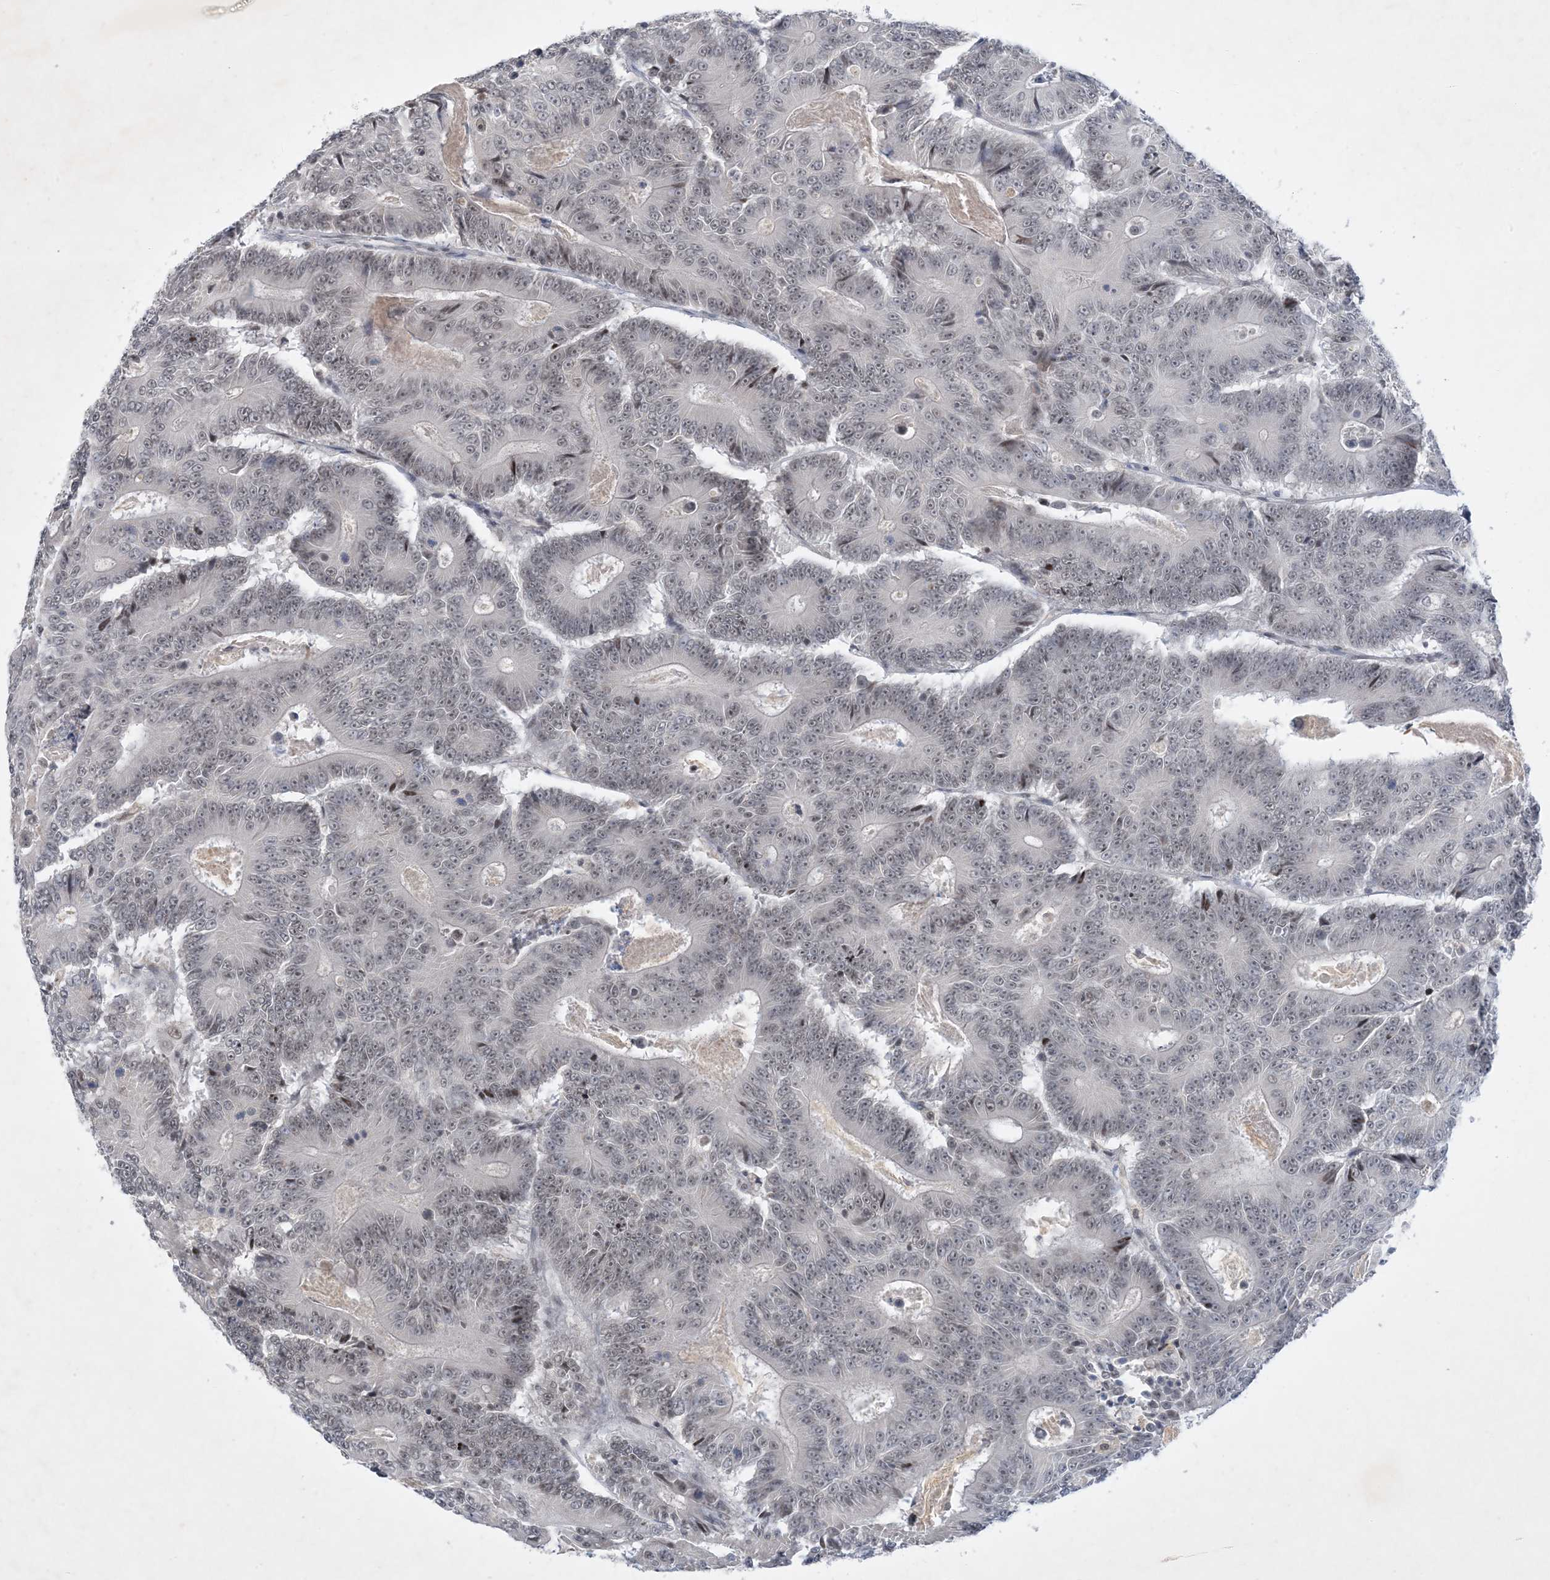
{"staining": {"intensity": "weak", "quantity": ">75%", "location": "nuclear"}, "tissue": "colorectal cancer", "cell_type": "Tumor cells", "image_type": "cancer", "snomed": [{"axis": "morphology", "description": "Adenocarcinoma, NOS"}, {"axis": "topography", "description": "Colon"}], "caption": "The histopathology image exhibits immunohistochemical staining of colorectal adenocarcinoma. There is weak nuclear expression is appreciated in about >75% of tumor cells.", "gene": "ZNF674", "patient": {"sex": "male", "age": 83}}